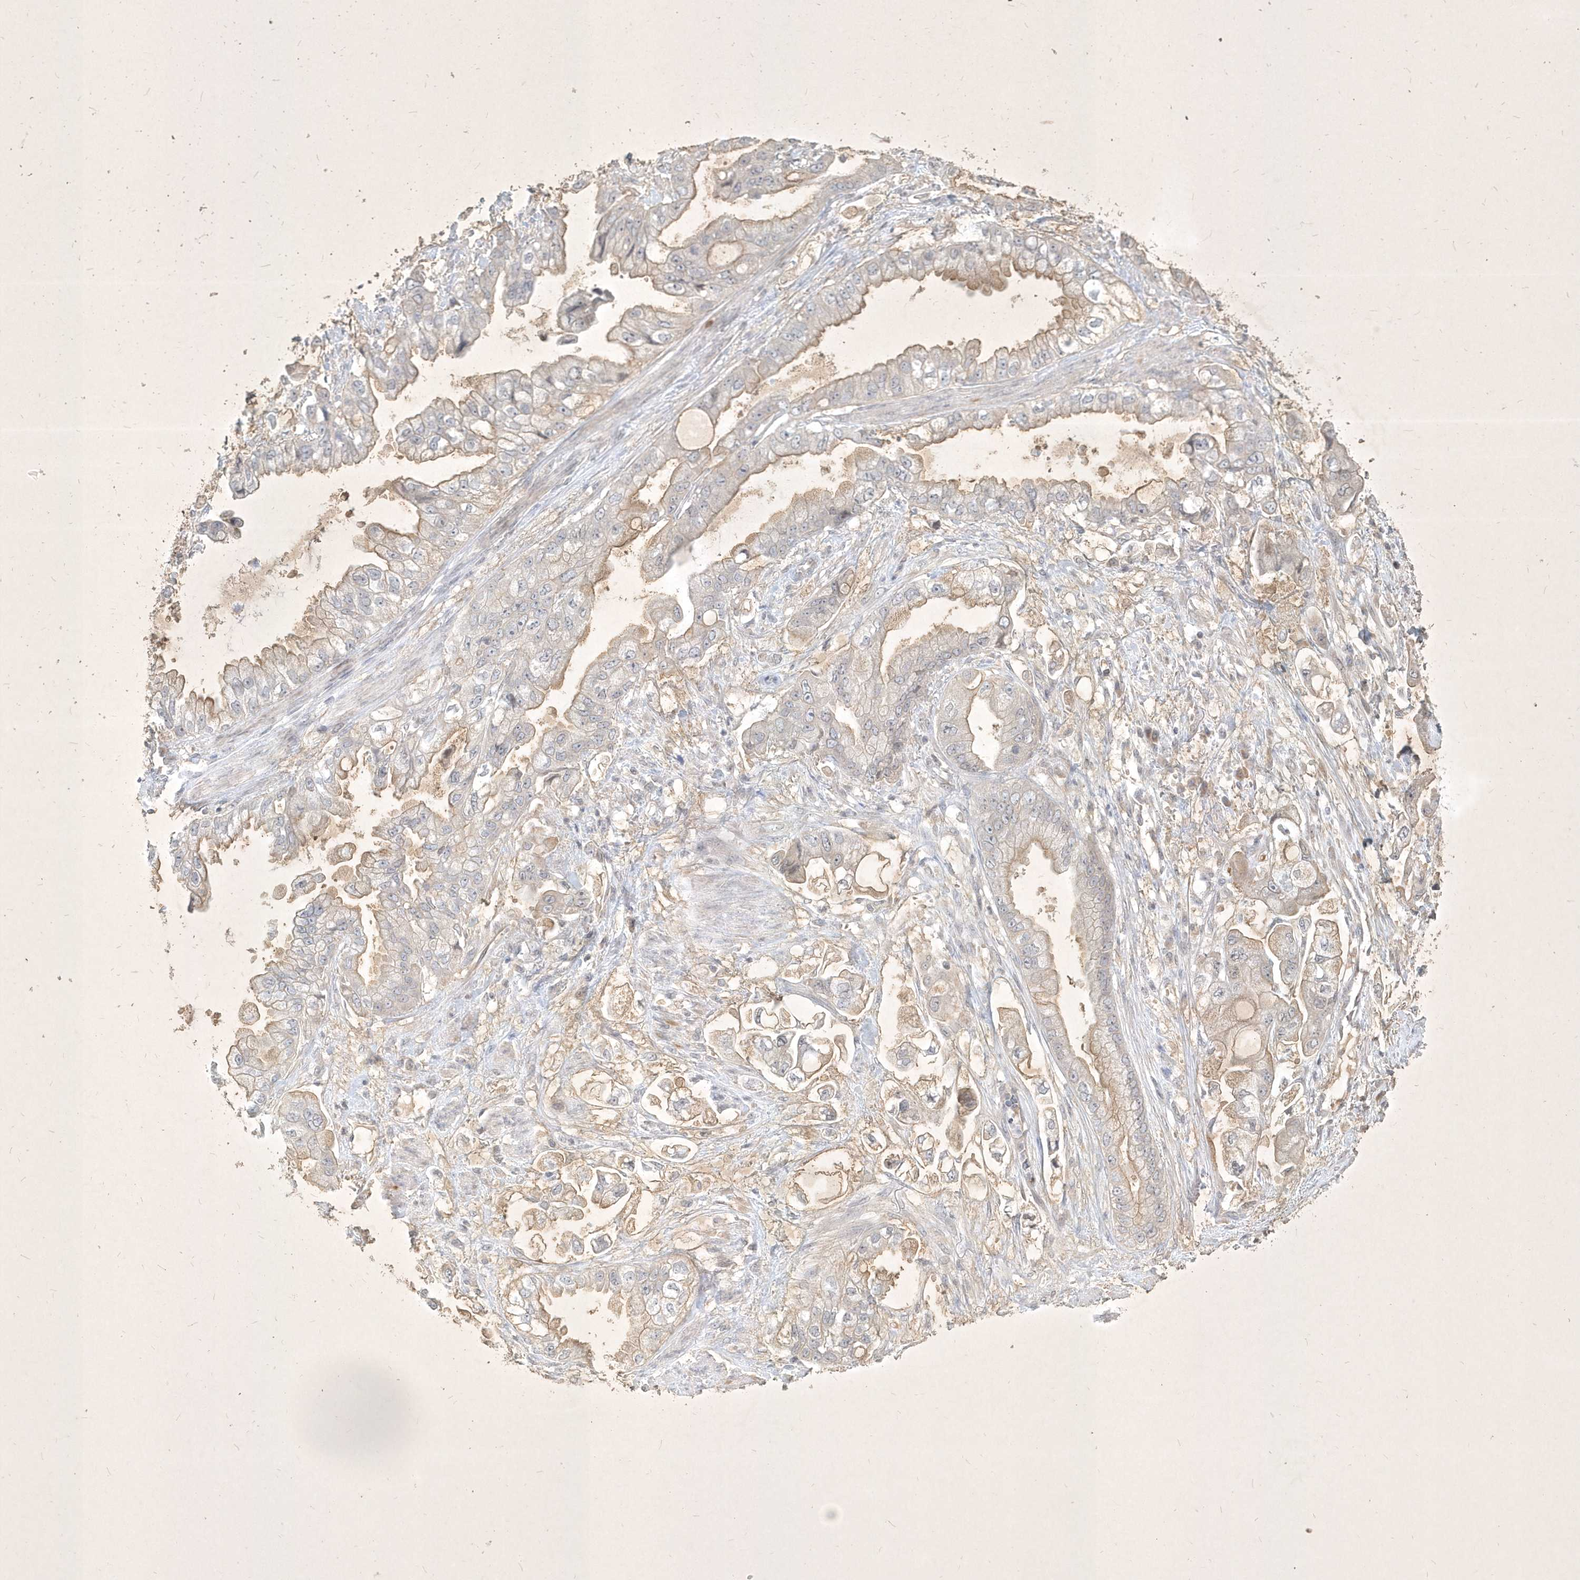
{"staining": {"intensity": "weak", "quantity": "25%-75%", "location": "cytoplasmic/membranous"}, "tissue": "stomach cancer", "cell_type": "Tumor cells", "image_type": "cancer", "snomed": [{"axis": "morphology", "description": "Adenocarcinoma, NOS"}, {"axis": "topography", "description": "Stomach"}], "caption": "IHC of stomach cancer (adenocarcinoma) exhibits low levels of weak cytoplasmic/membranous staining in about 25%-75% of tumor cells.", "gene": "BOD1", "patient": {"sex": "male", "age": 62}}